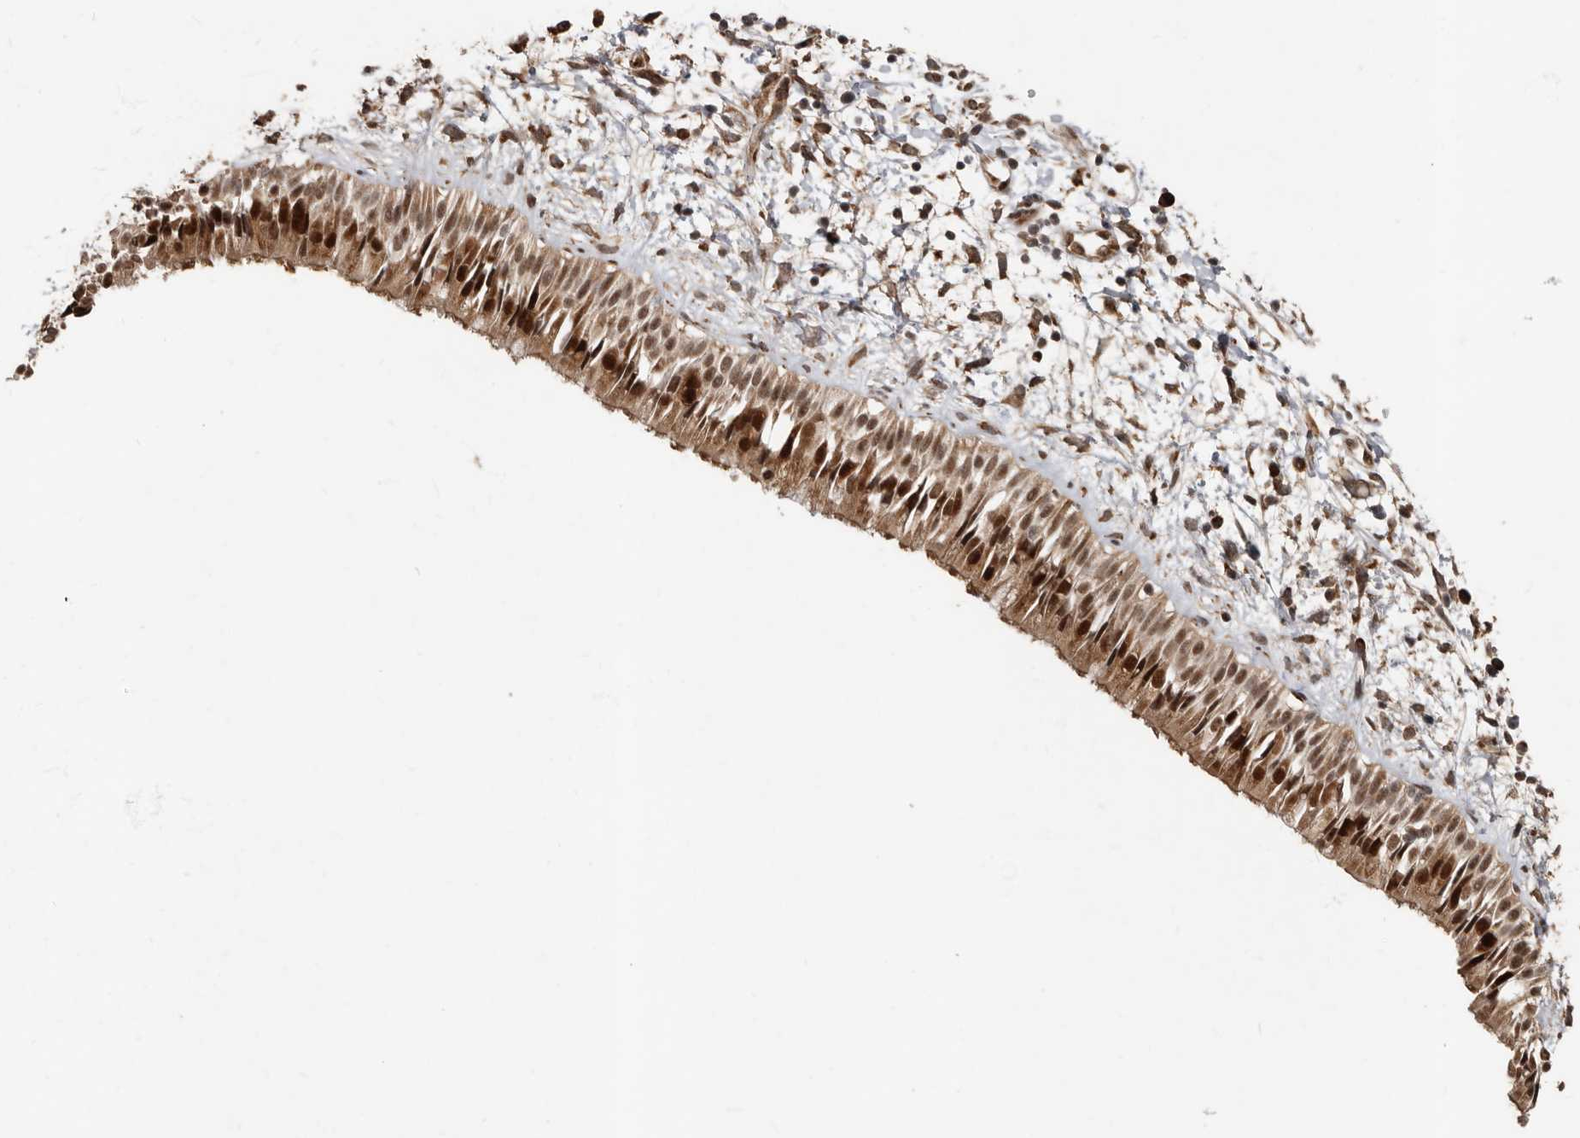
{"staining": {"intensity": "strong", "quantity": ">75%", "location": "cytoplasmic/membranous,nuclear"}, "tissue": "nasopharynx", "cell_type": "Respiratory epithelial cells", "image_type": "normal", "snomed": [{"axis": "morphology", "description": "Normal tissue, NOS"}, {"axis": "topography", "description": "Nasopharynx"}], "caption": "IHC of unremarkable nasopharynx exhibits high levels of strong cytoplasmic/membranous,nuclear staining in approximately >75% of respiratory epithelial cells.", "gene": "LRGUK", "patient": {"sex": "male", "age": 22}}